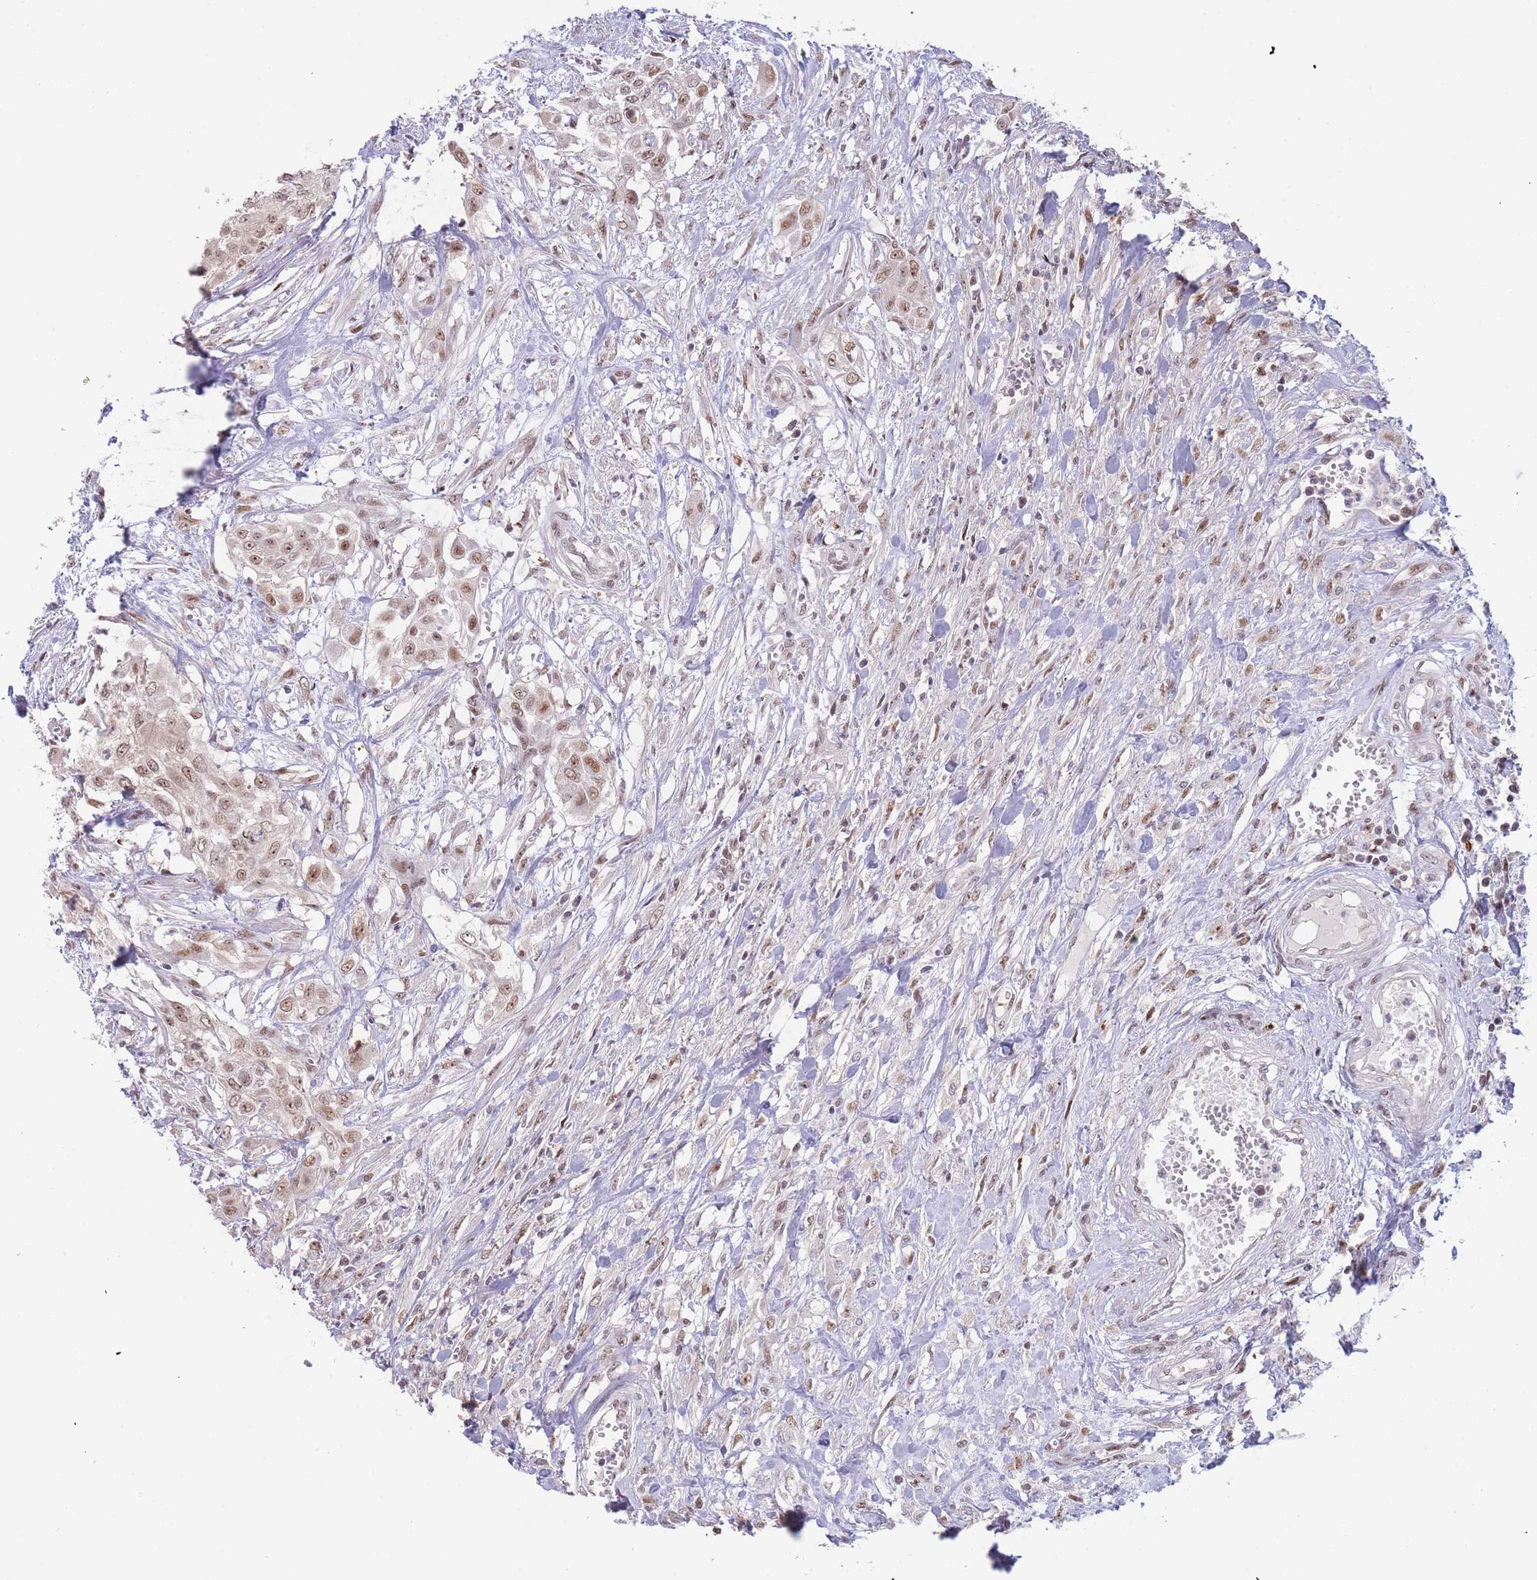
{"staining": {"intensity": "moderate", "quantity": ">75%", "location": "nuclear"}, "tissue": "urothelial cancer", "cell_type": "Tumor cells", "image_type": "cancer", "snomed": [{"axis": "morphology", "description": "Urothelial carcinoma, High grade"}, {"axis": "topography", "description": "Urinary bladder"}], "caption": "The micrograph reveals staining of urothelial cancer, revealing moderate nuclear protein expression (brown color) within tumor cells.", "gene": "DEAF1", "patient": {"sex": "male", "age": 57}}